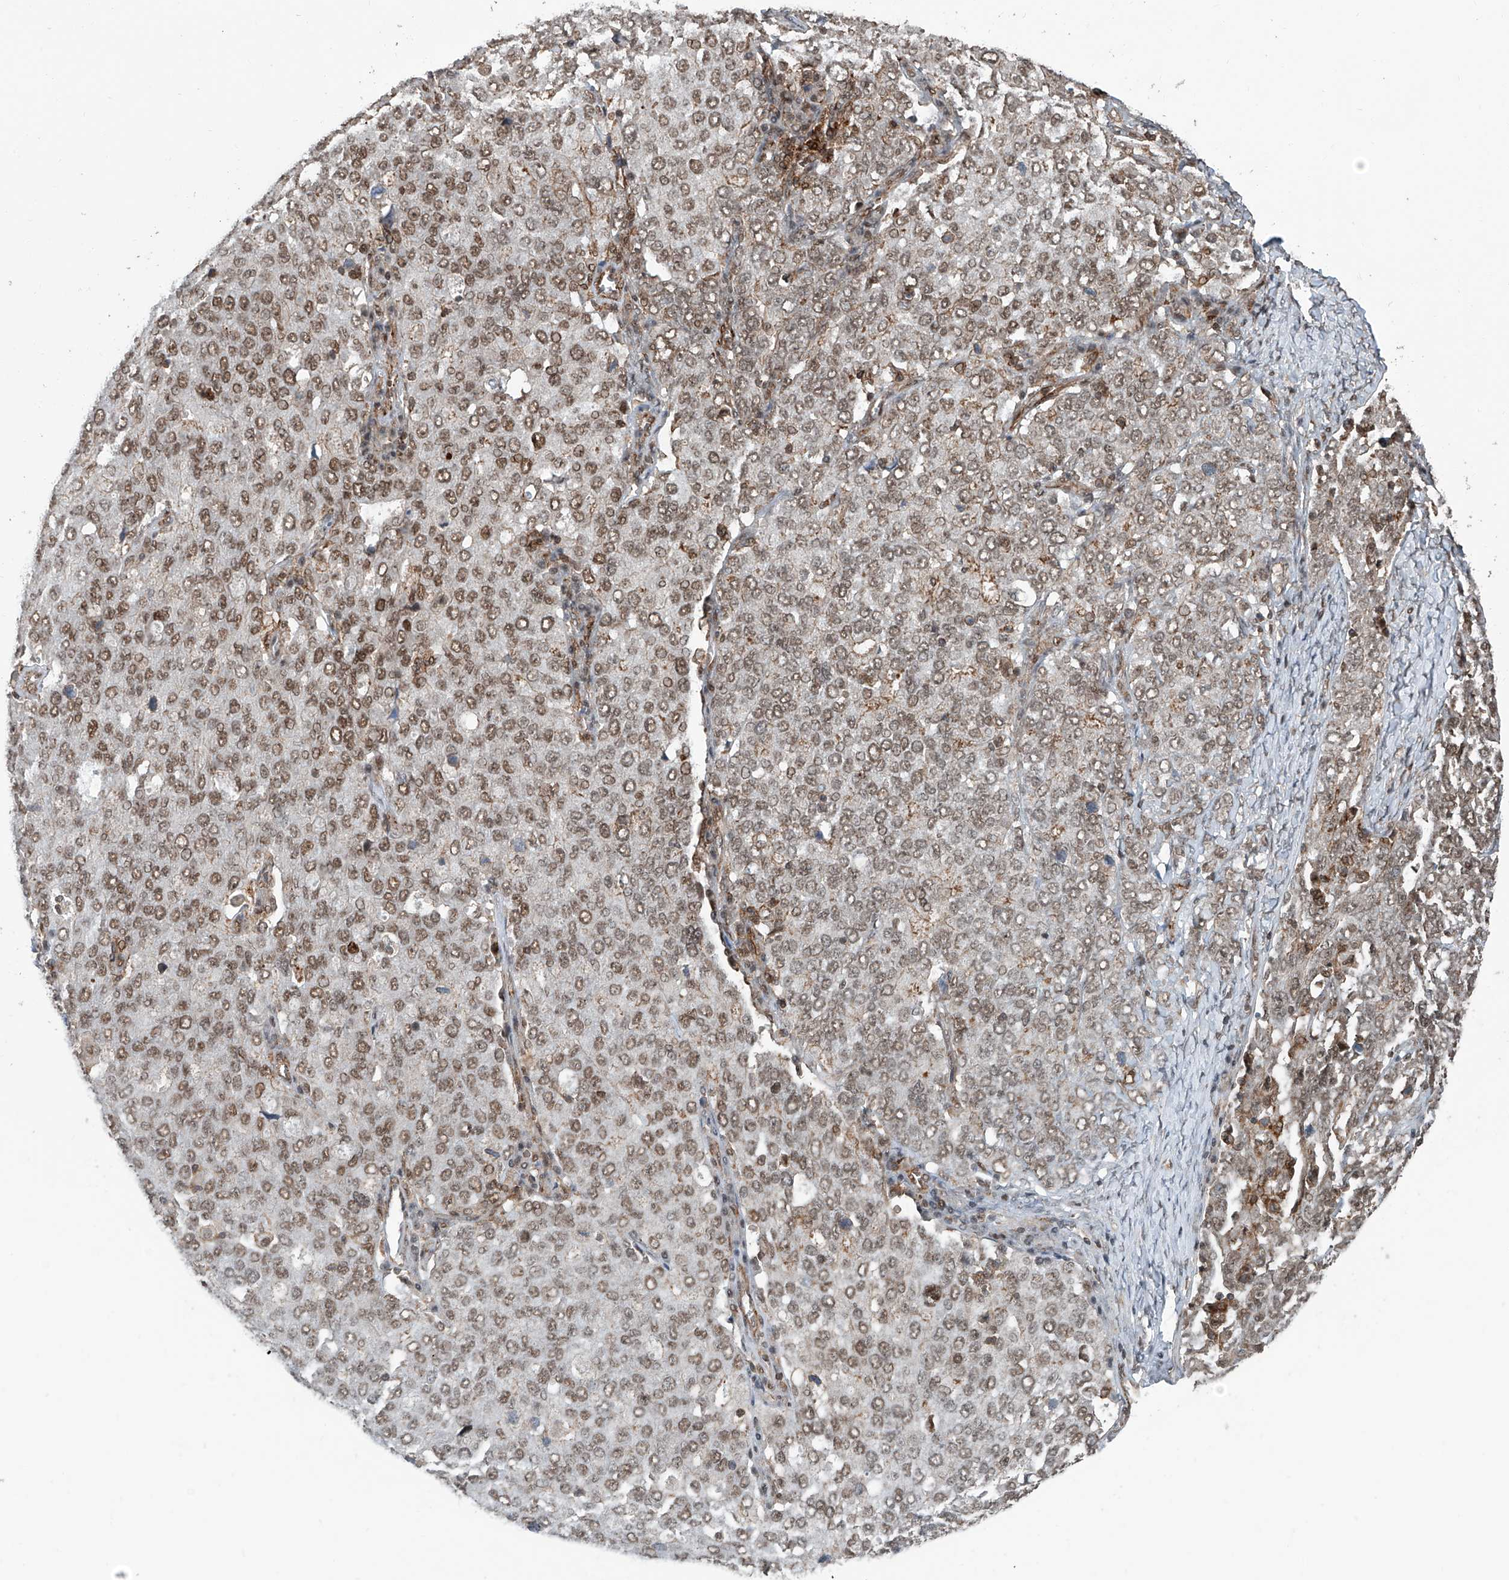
{"staining": {"intensity": "moderate", "quantity": ">75%", "location": "nuclear"}, "tissue": "ovarian cancer", "cell_type": "Tumor cells", "image_type": "cancer", "snomed": [{"axis": "morphology", "description": "Carcinoma, endometroid"}, {"axis": "topography", "description": "Ovary"}], "caption": "Human ovarian cancer stained with a protein marker exhibits moderate staining in tumor cells.", "gene": "SDE2", "patient": {"sex": "female", "age": 62}}